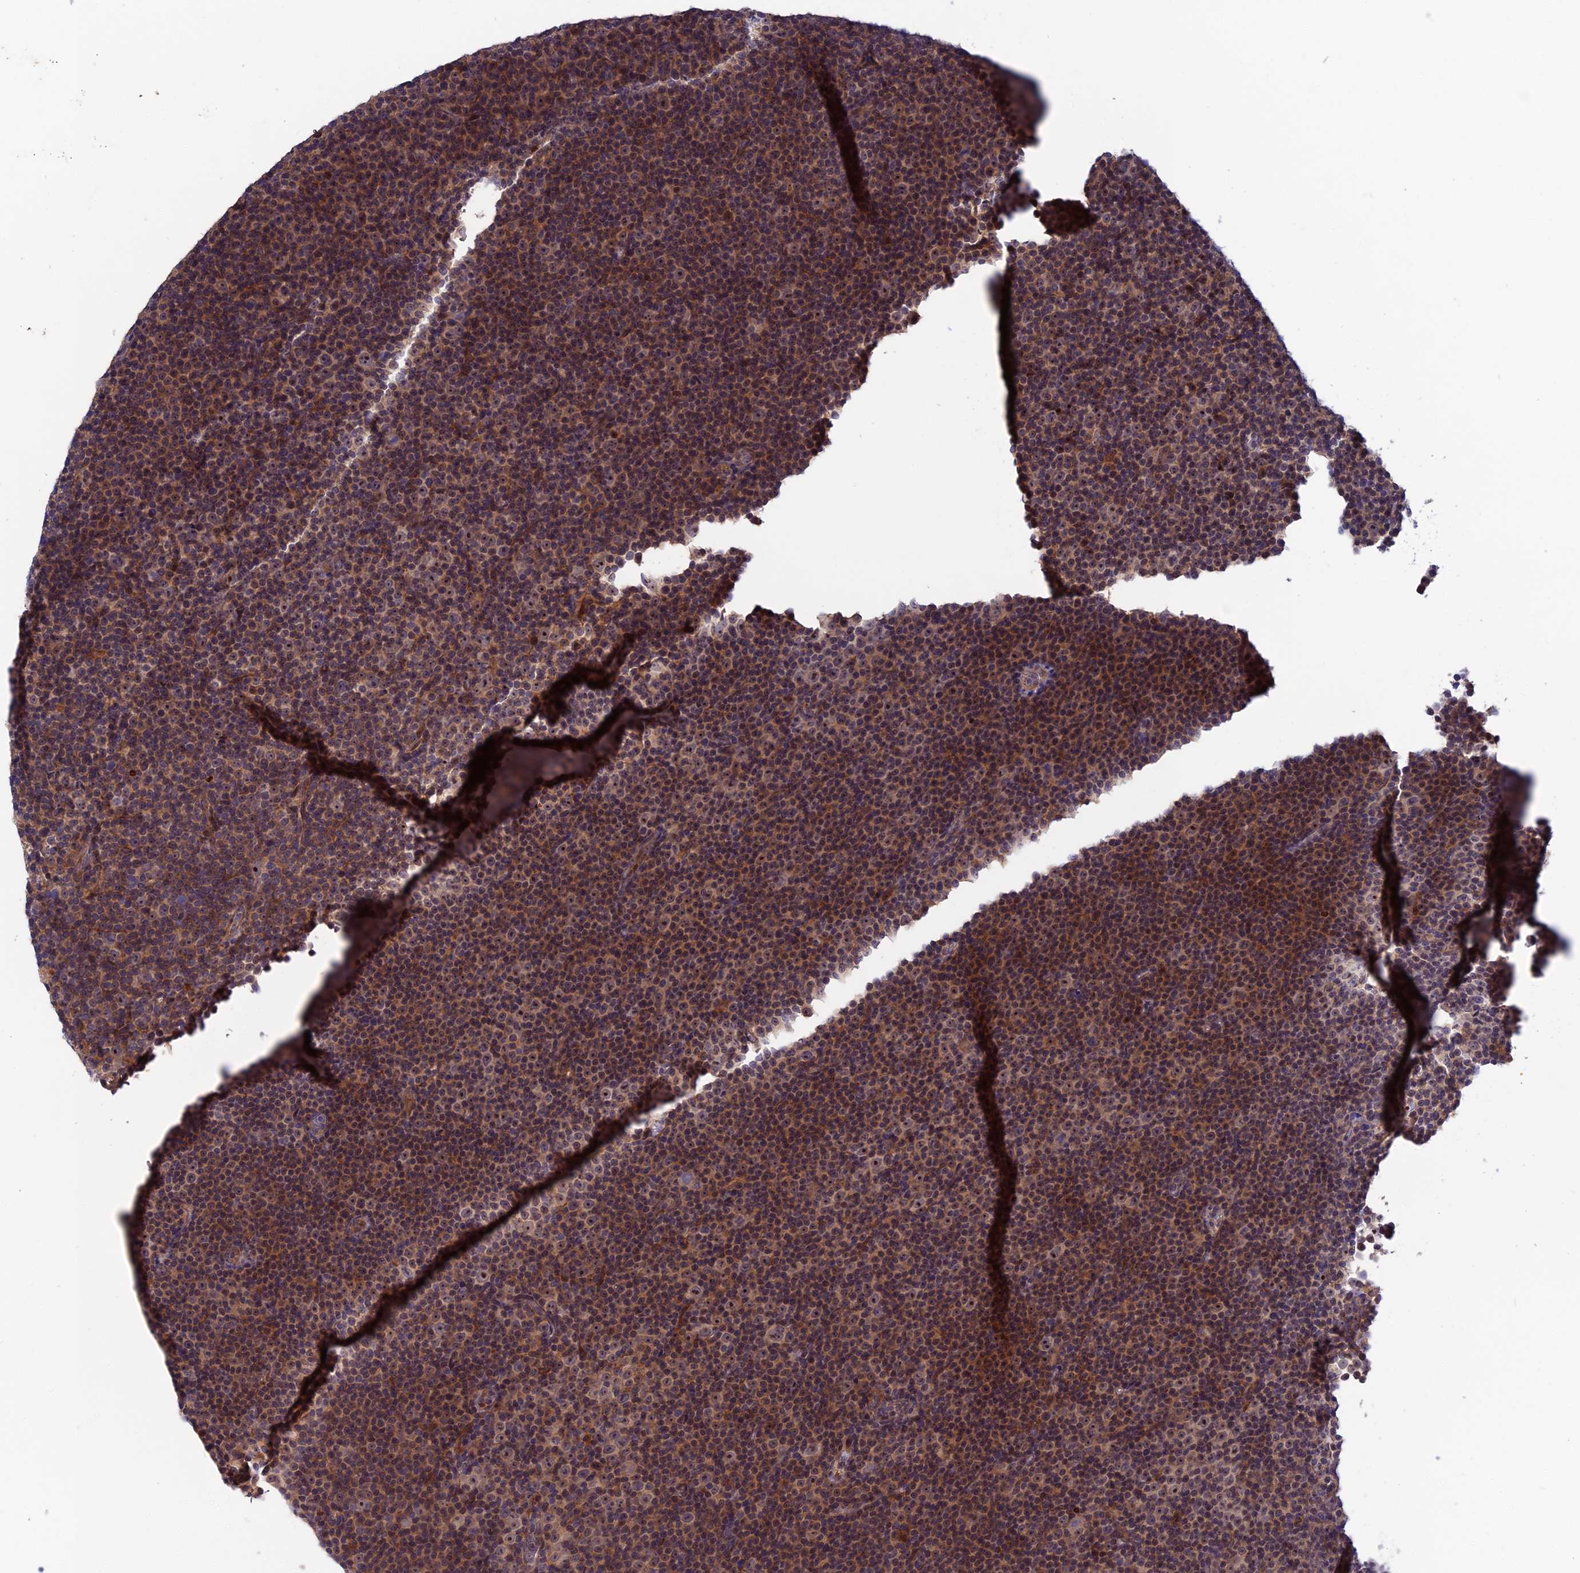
{"staining": {"intensity": "weak", "quantity": "25%-75%", "location": "cytoplasmic/membranous,nuclear"}, "tissue": "lymphoma", "cell_type": "Tumor cells", "image_type": "cancer", "snomed": [{"axis": "morphology", "description": "Malignant lymphoma, non-Hodgkin's type, Low grade"}, {"axis": "topography", "description": "Lymph node"}], "caption": "Lymphoma stained for a protein demonstrates weak cytoplasmic/membranous and nuclear positivity in tumor cells. The staining is performed using DAB brown chromogen to label protein expression. The nuclei are counter-stained blue using hematoxylin.", "gene": "CRACD", "patient": {"sex": "female", "age": 67}}